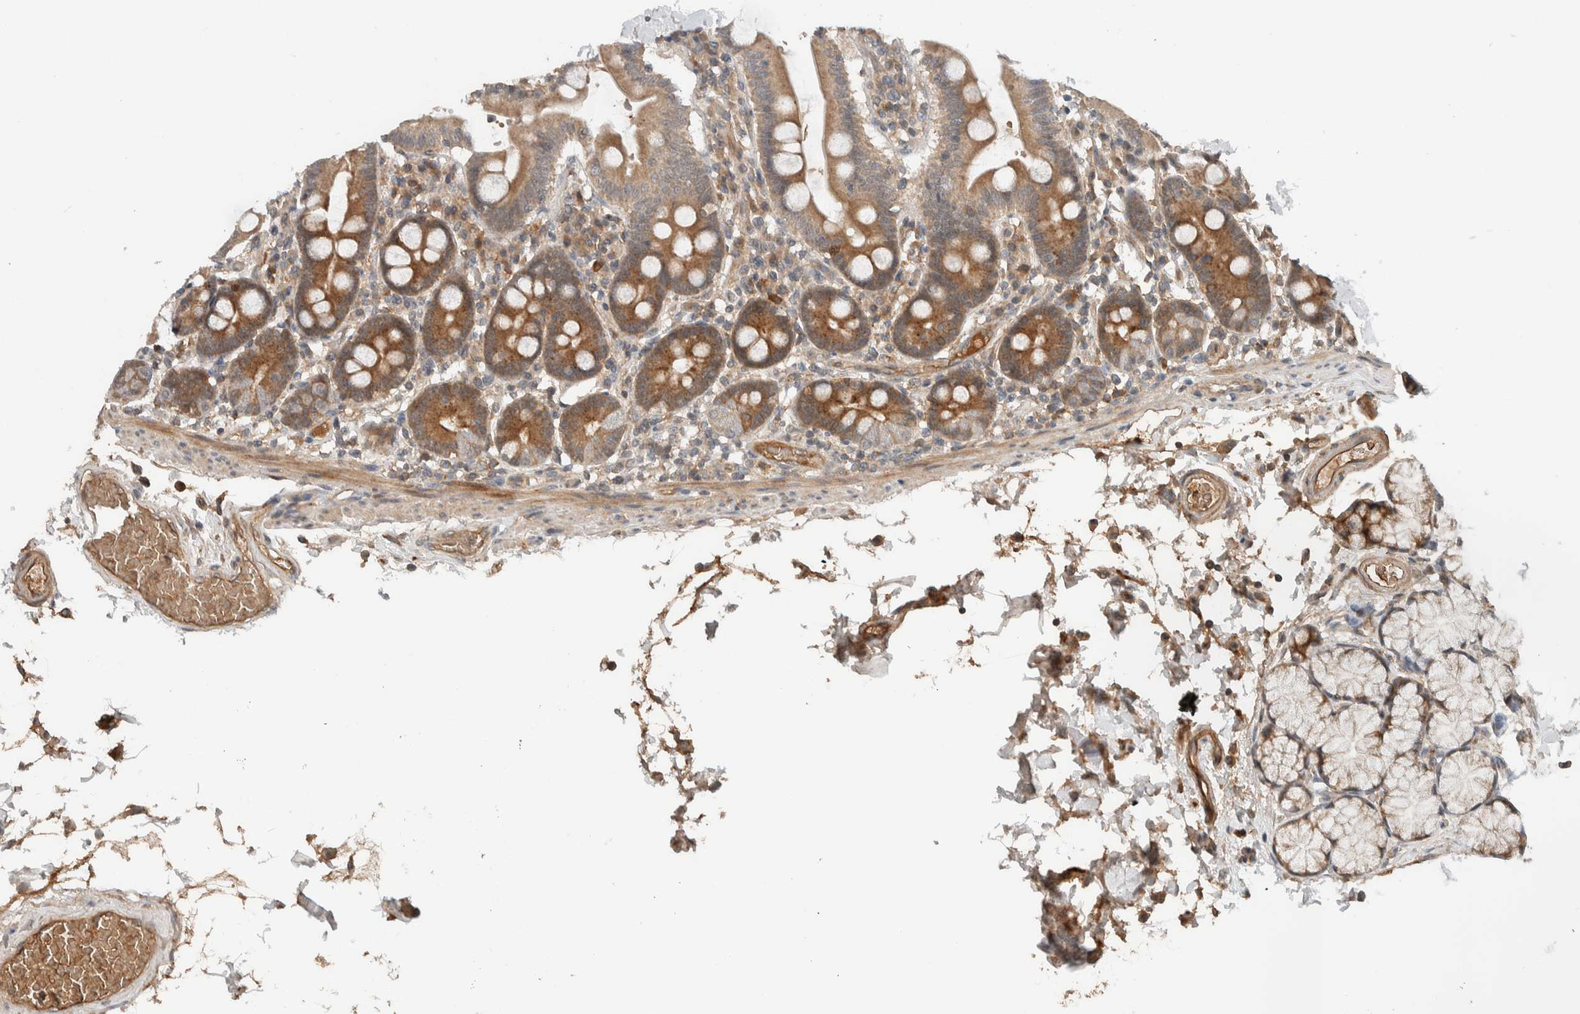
{"staining": {"intensity": "moderate", "quantity": ">75%", "location": "cytoplasmic/membranous"}, "tissue": "duodenum", "cell_type": "Glandular cells", "image_type": "normal", "snomed": [{"axis": "morphology", "description": "Normal tissue, NOS"}, {"axis": "topography", "description": "Small intestine, NOS"}], "caption": "Moderate cytoplasmic/membranous protein staining is seen in approximately >75% of glandular cells in duodenum.", "gene": "ARMC7", "patient": {"sex": "female", "age": 71}}